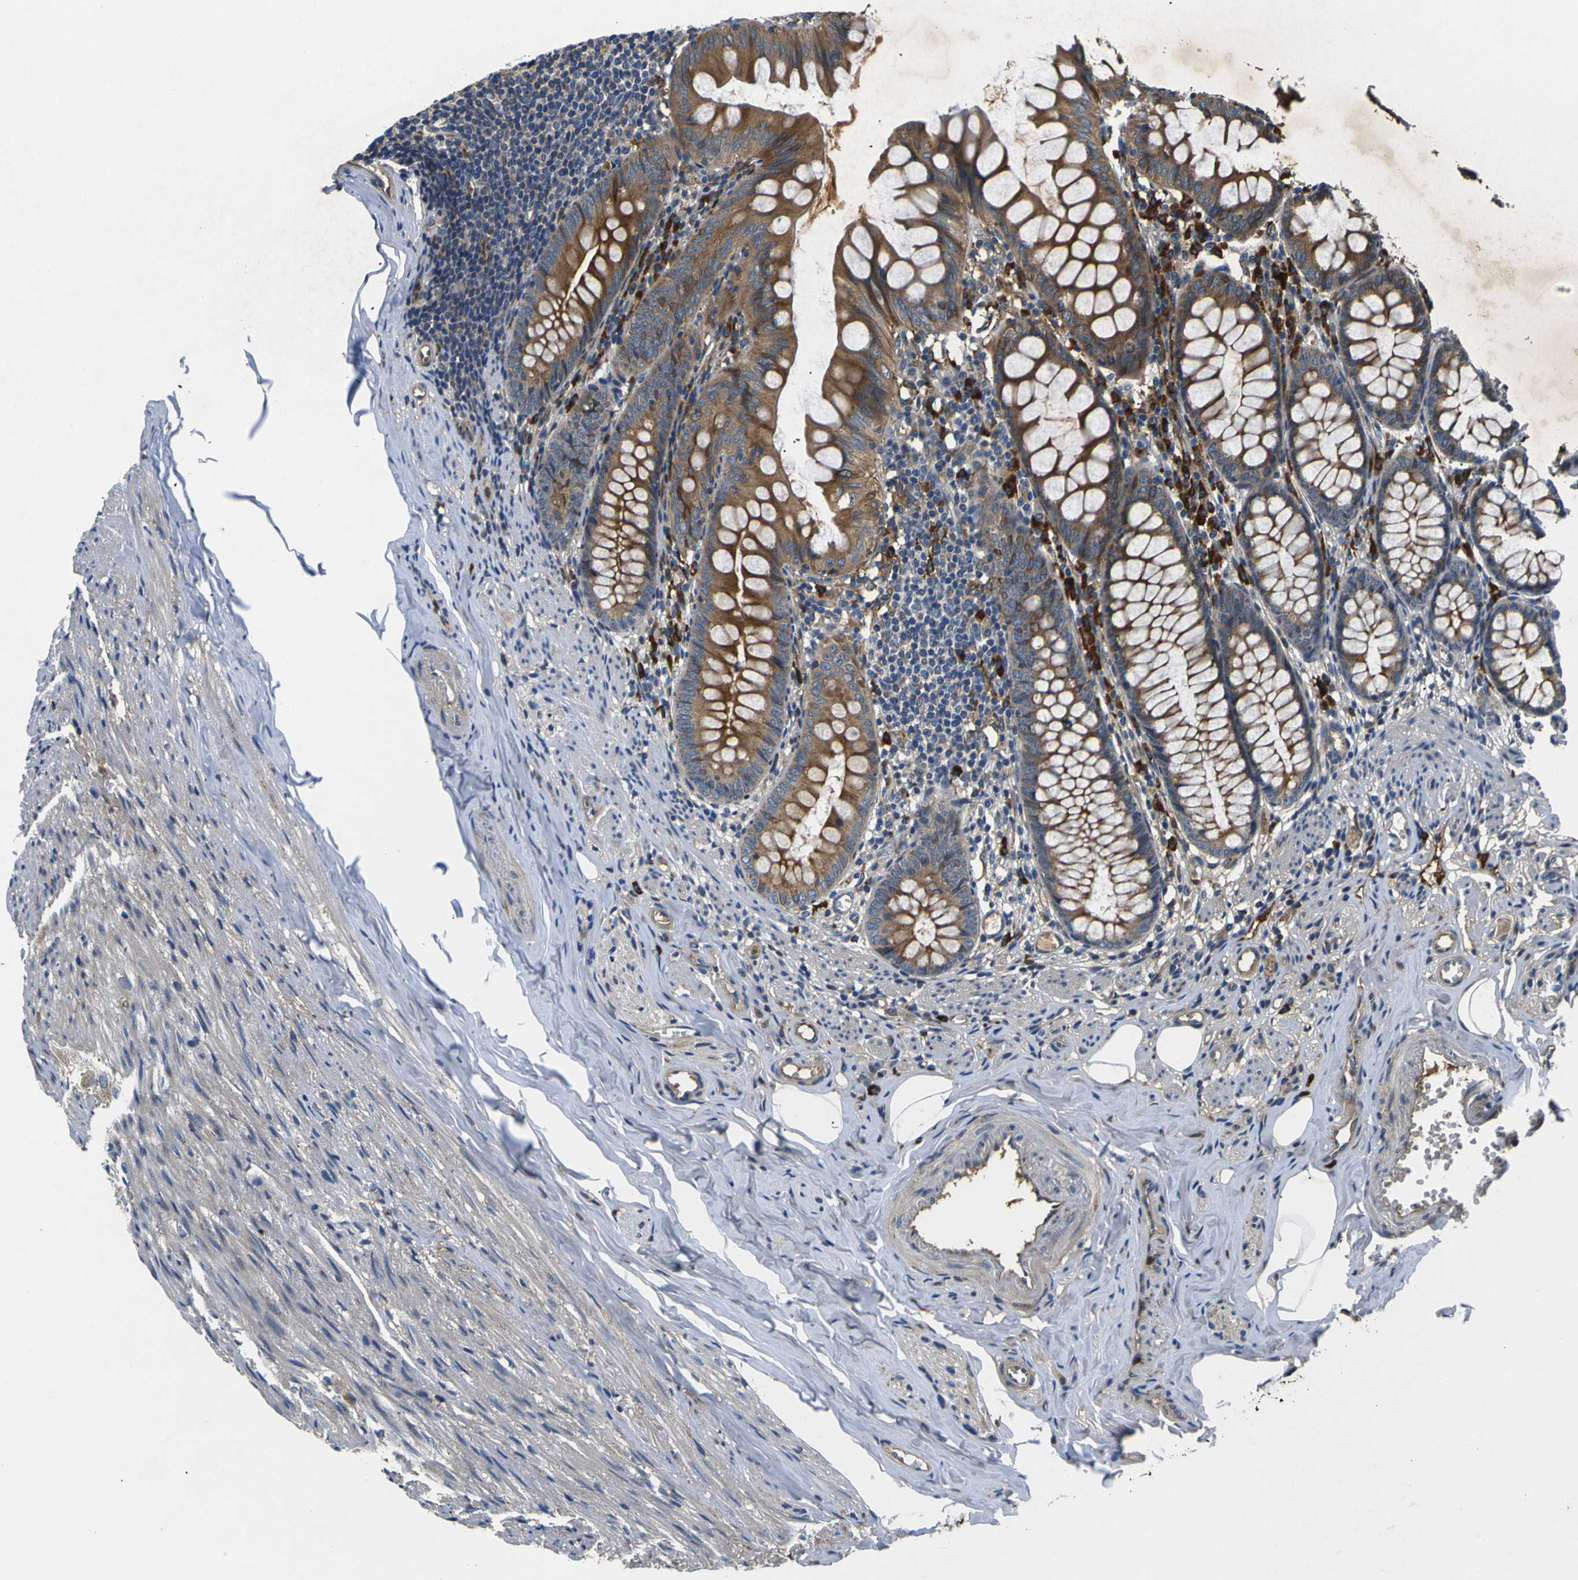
{"staining": {"intensity": "strong", "quantity": ">75%", "location": "cytoplasmic/membranous"}, "tissue": "appendix", "cell_type": "Glandular cells", "image_type": "normal", "snomed": [{"axis": "morphology", "description": "Normal tissue, NOS"}, {"axis": "topography", "description": "Appendix"}], "caption": "Immunohistochemistry (DAB) staining of unremarkable appendix demonstrates strong cytoplasmic/membranous protein positivity in approximately >75% of glandular cells.", "gene": "RAB1B", "patient": {"sex": "female", "age": 77}}